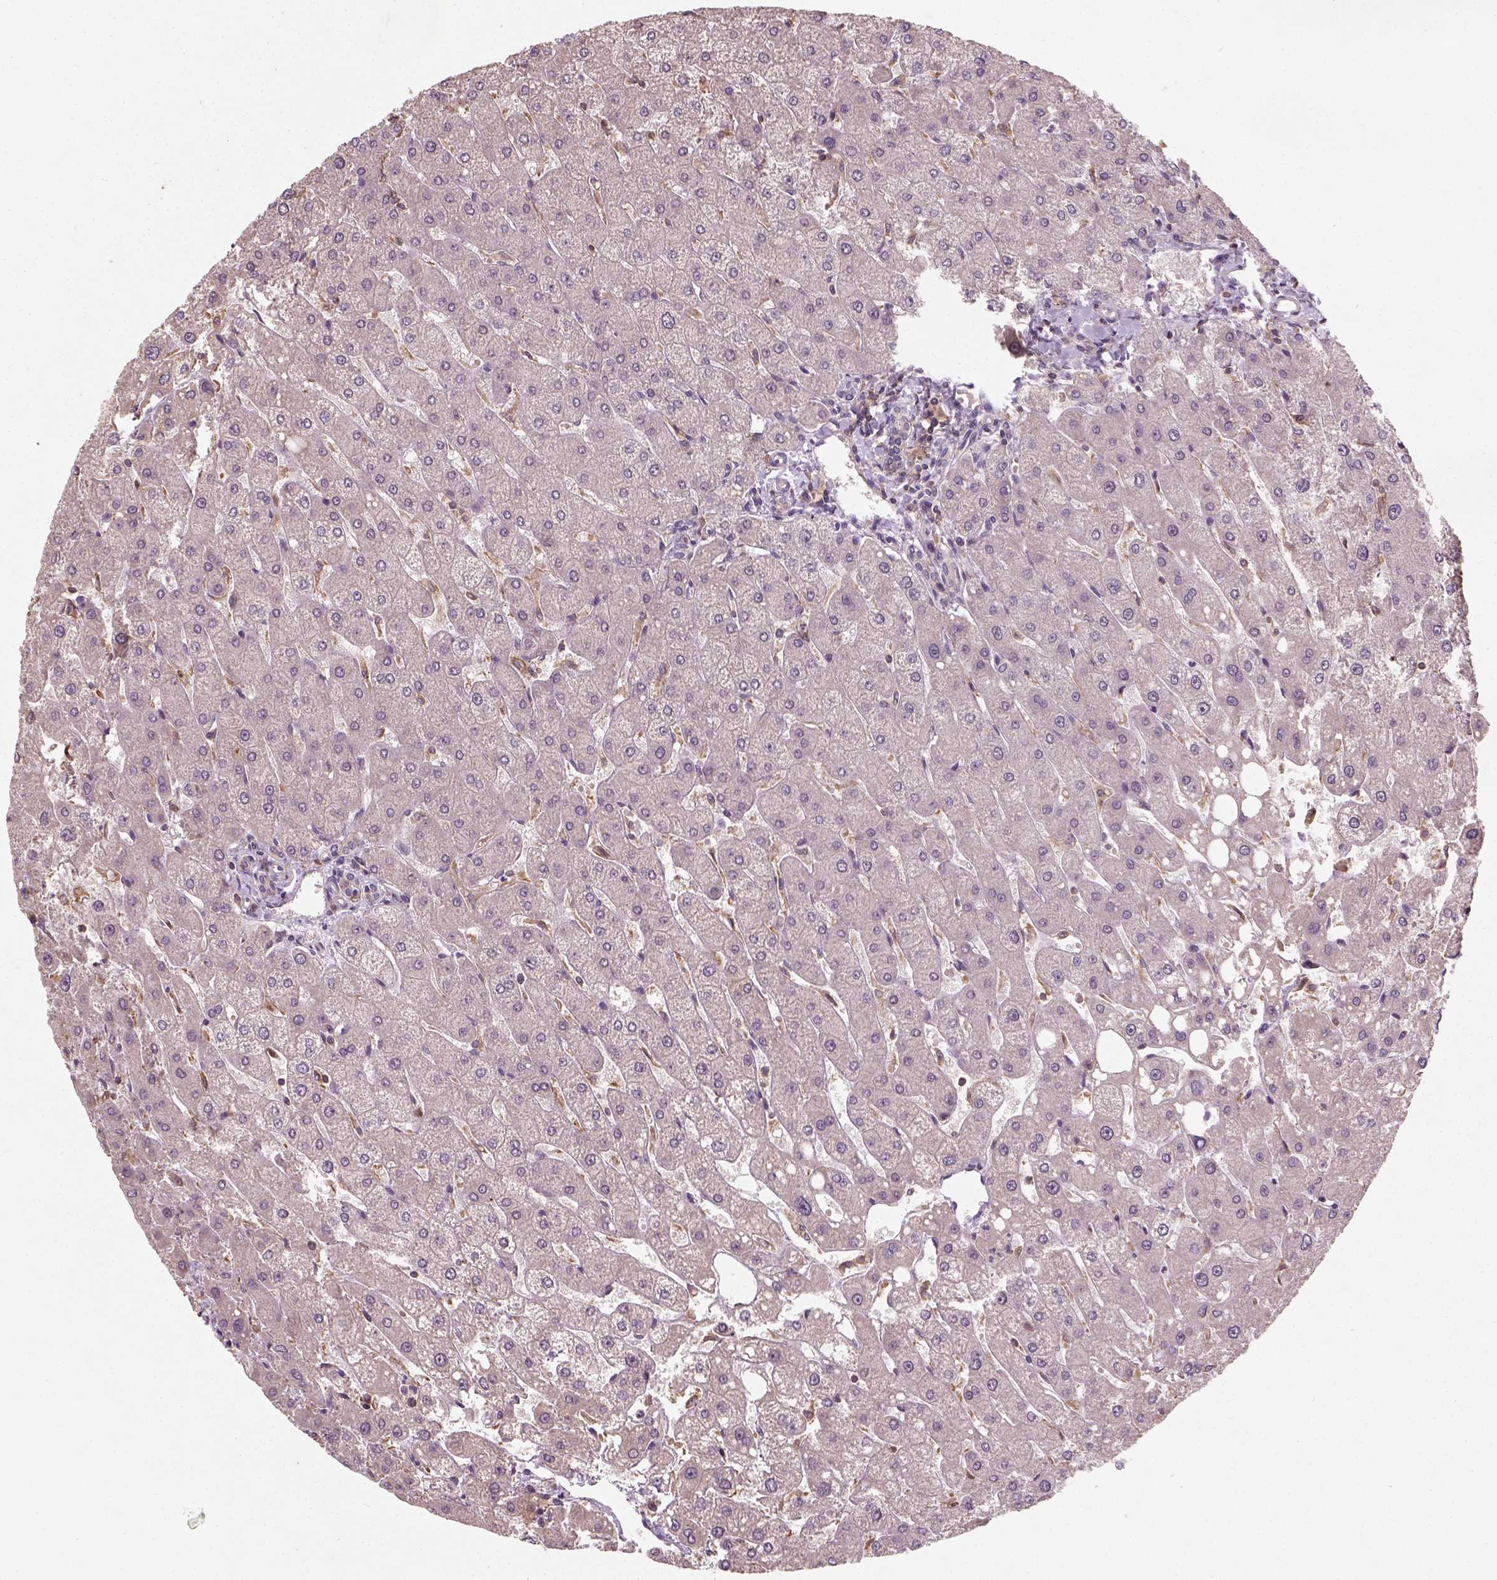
{"staining": {"intensity": "weak", "quantity": "25%-75%", "location": "cytoplasmic/membranous"}, "tissue": "liver", "cell_type": "Cholangiocytes", "image_type": "normal", "snomed": [{"axis": "morphology", "description": "Normal tissue, NOS"}, {"axis": "topography", "description": "Liver"}], "caption": "Brown immunohistochemical staining in benign liver displays weak cytoplasmic/membranous positivity in approximately 25%-75% of cholangiocytes.", "gene": "CAMKK1", "patient": {"sex": "male", "age": 67}}